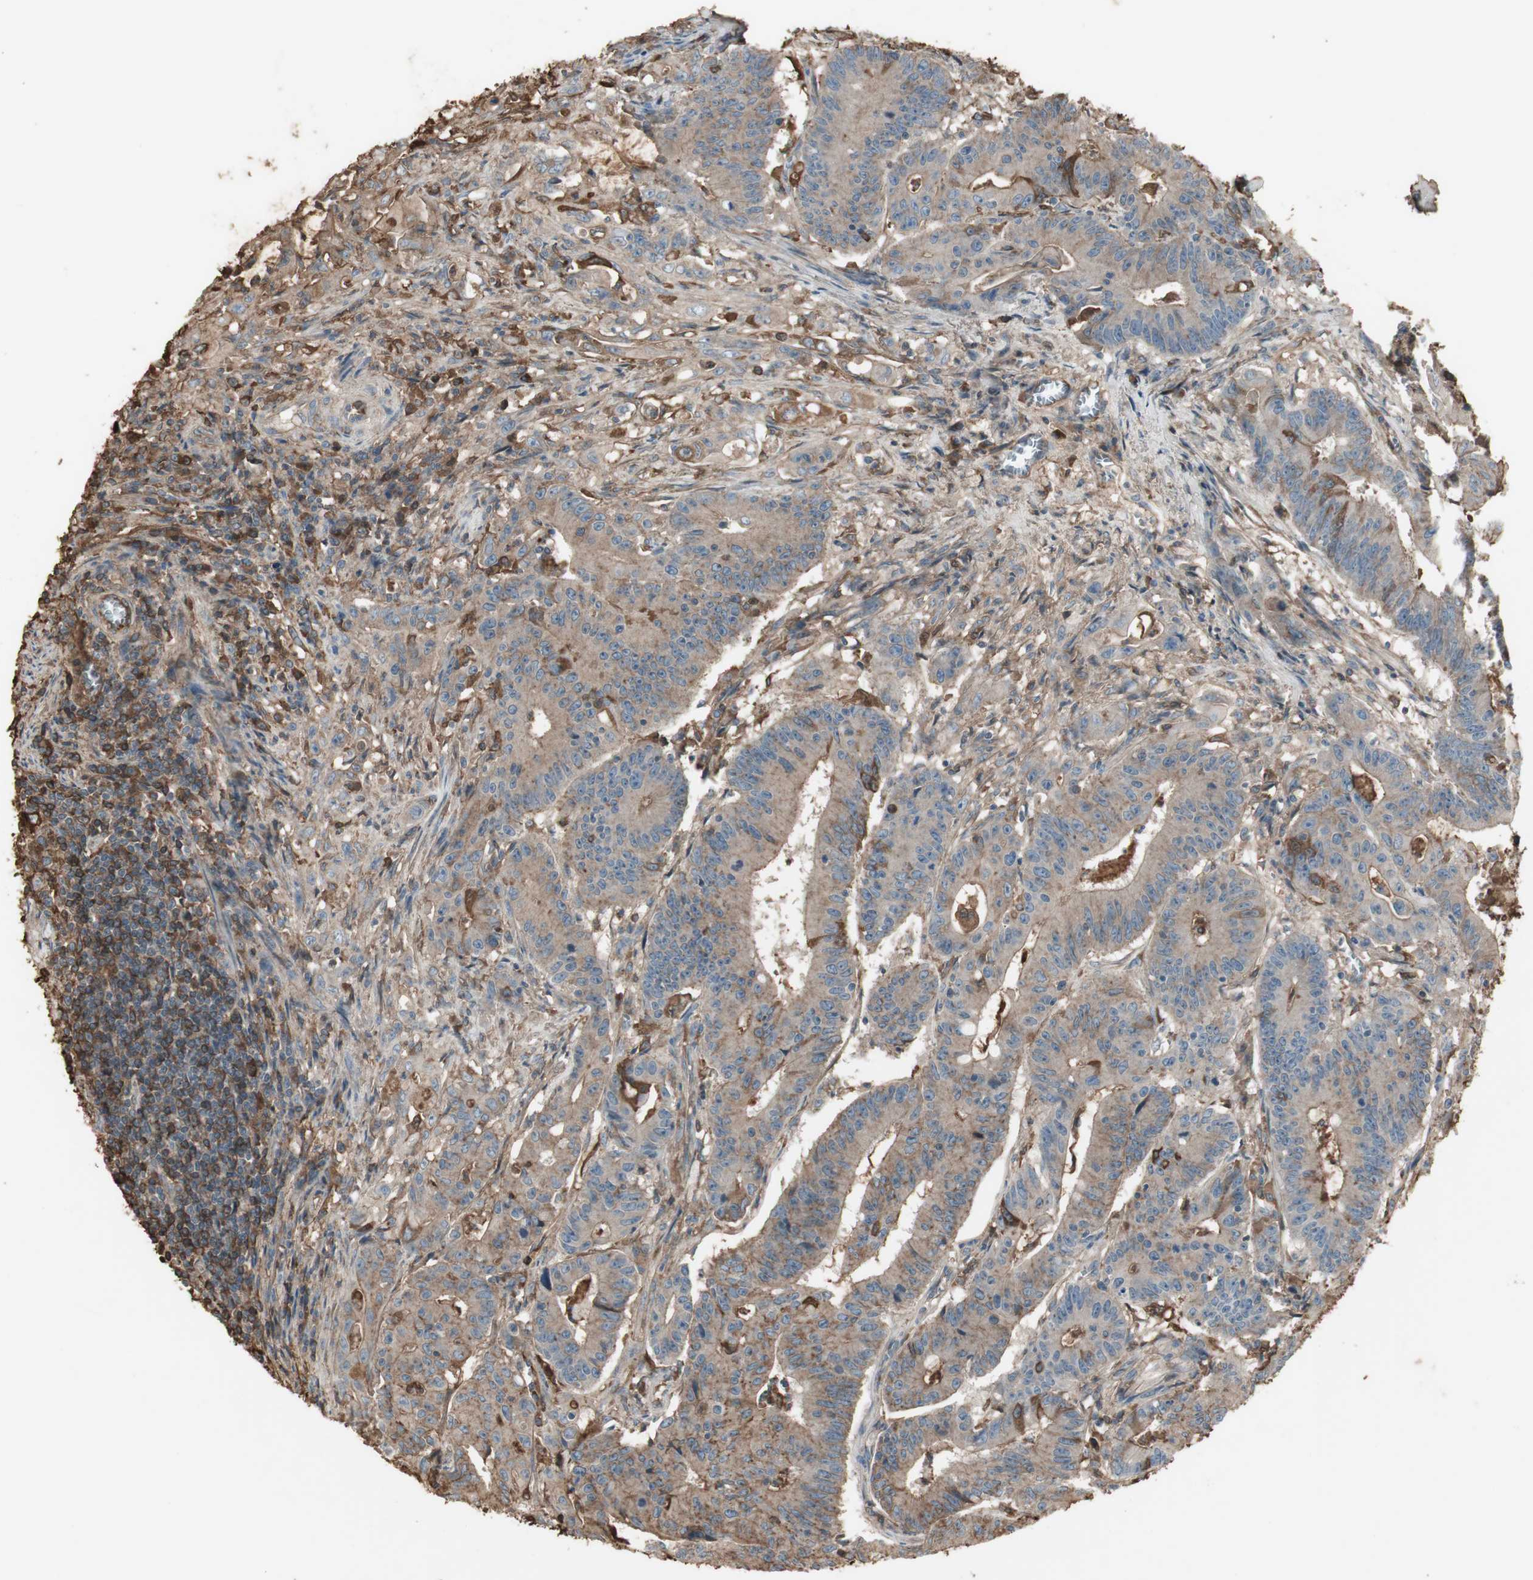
{"staining": {"intensity": "weak", "quantity": ">75%", "location": "cytoplasmic/membranous"}, "tissue": "colorectal cancer", "cell_type": "Tumor cells", "image_type": "cancer", "snomed": [{"axis": "morphology", "description": "Adenocarcinoma, NOS"}, {"axis": "topography", "description": "Colon"}], "caption": "Immunohistochemistry (DAB (3,3'-diaminobenzidine)) staining of adenocarcinoma (colorectal) exhibits weak cytoplasmic/membranous protein staining in approximately >75% of tumor cells.", "gene": "MMP14", "patient": {"sex": "male", "age": 45}}